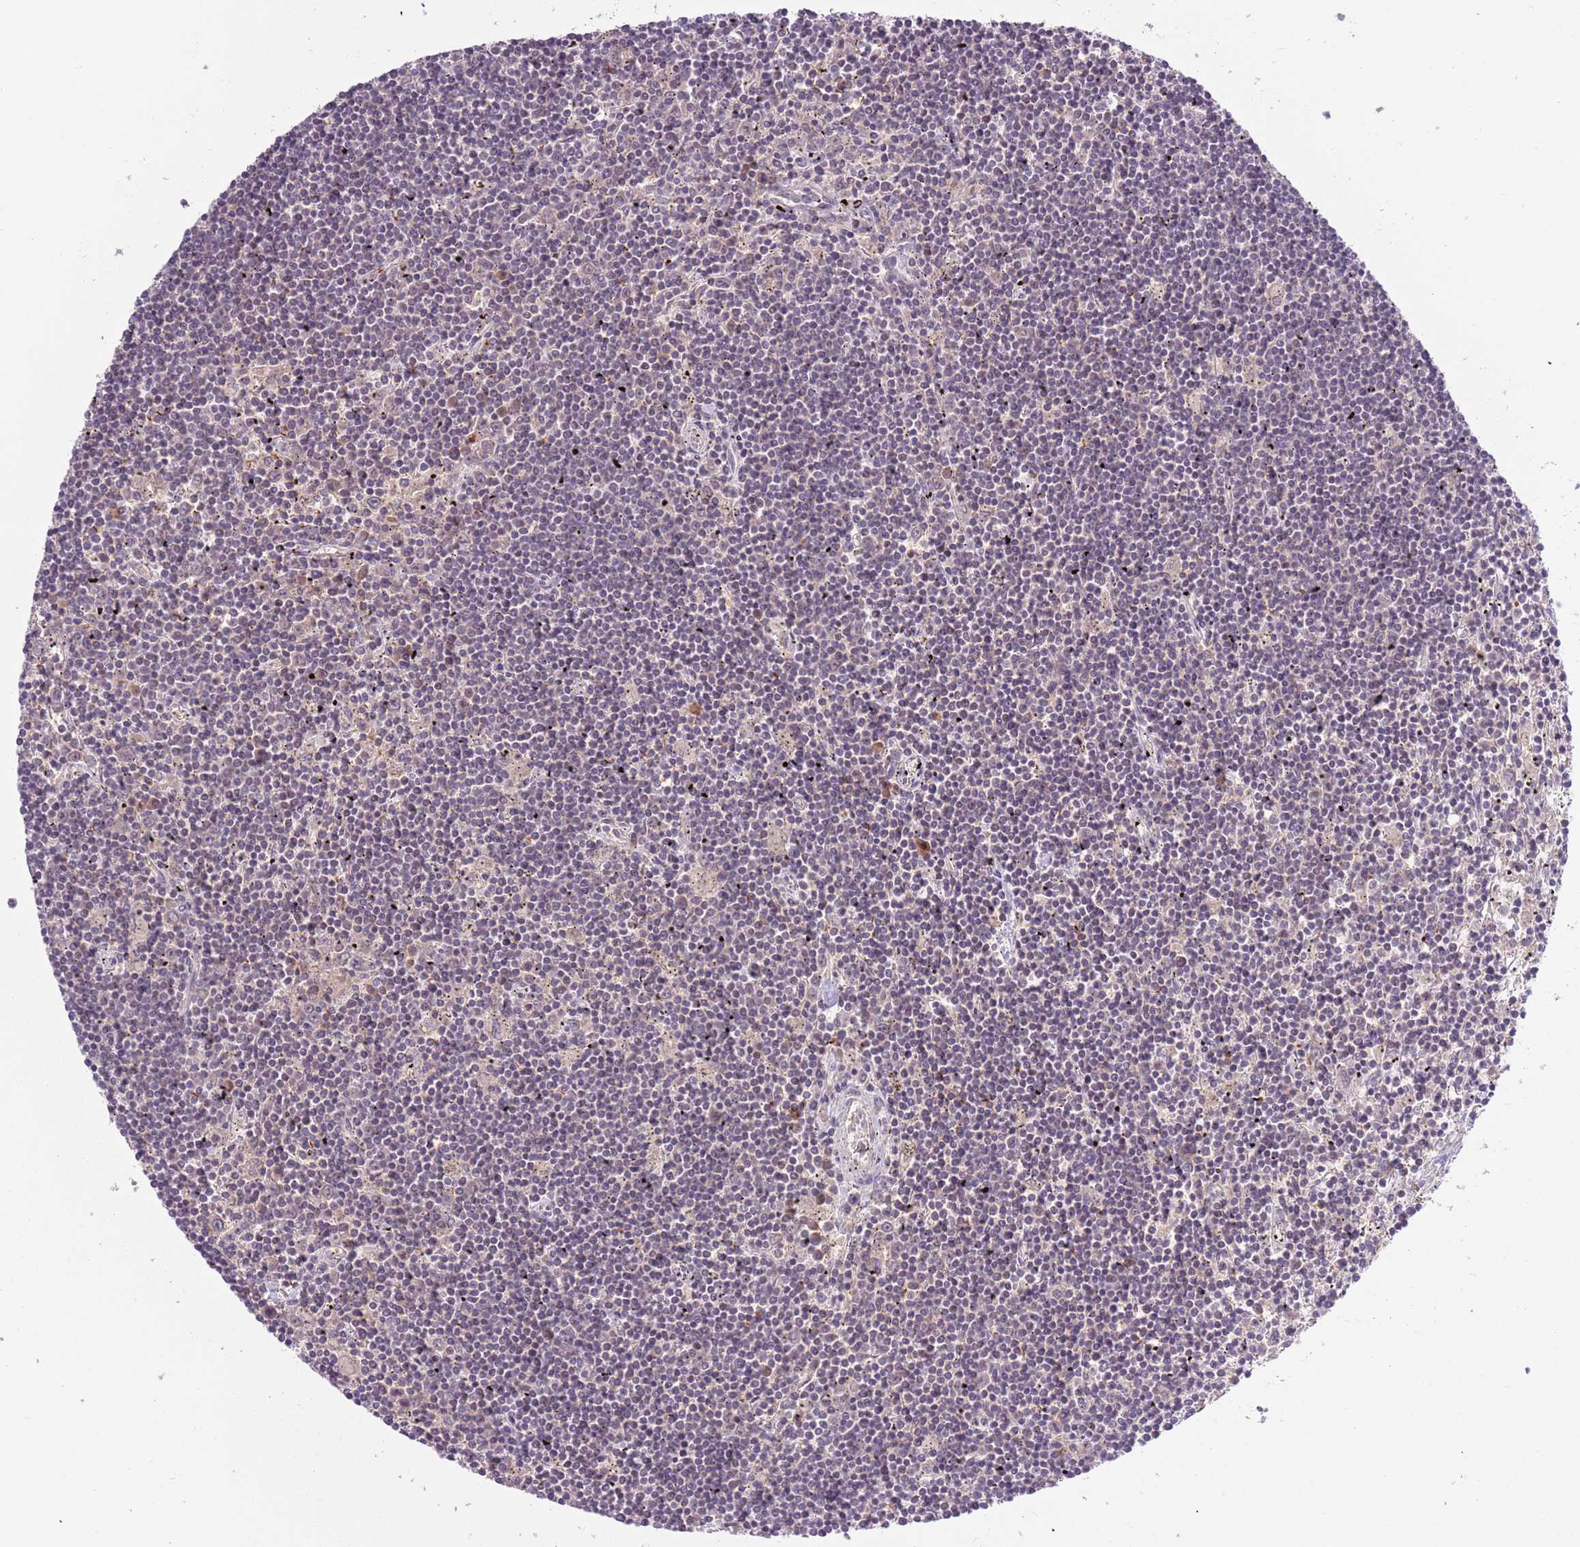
{"staining": {"intensity": "negative", "quantity": "none", "location": "none"}, "tissue": "lymphoma", "cell_type": "Tumor cells", "image_type": "cancer", "snomed": [{"axis": "morphology", "description": "Malignant lymphoma, non-Hodgkin's type, Low grade"}, {"axis": "topography", "description": "Spleen"}], "caption": "Immunohistochemistry photomicrograph of human lymphoma stained for a protein (brown), which shows no staining in tumor cells.", "gene": "SHROOM3", "patient": {"sex": "male", "age": 76}}